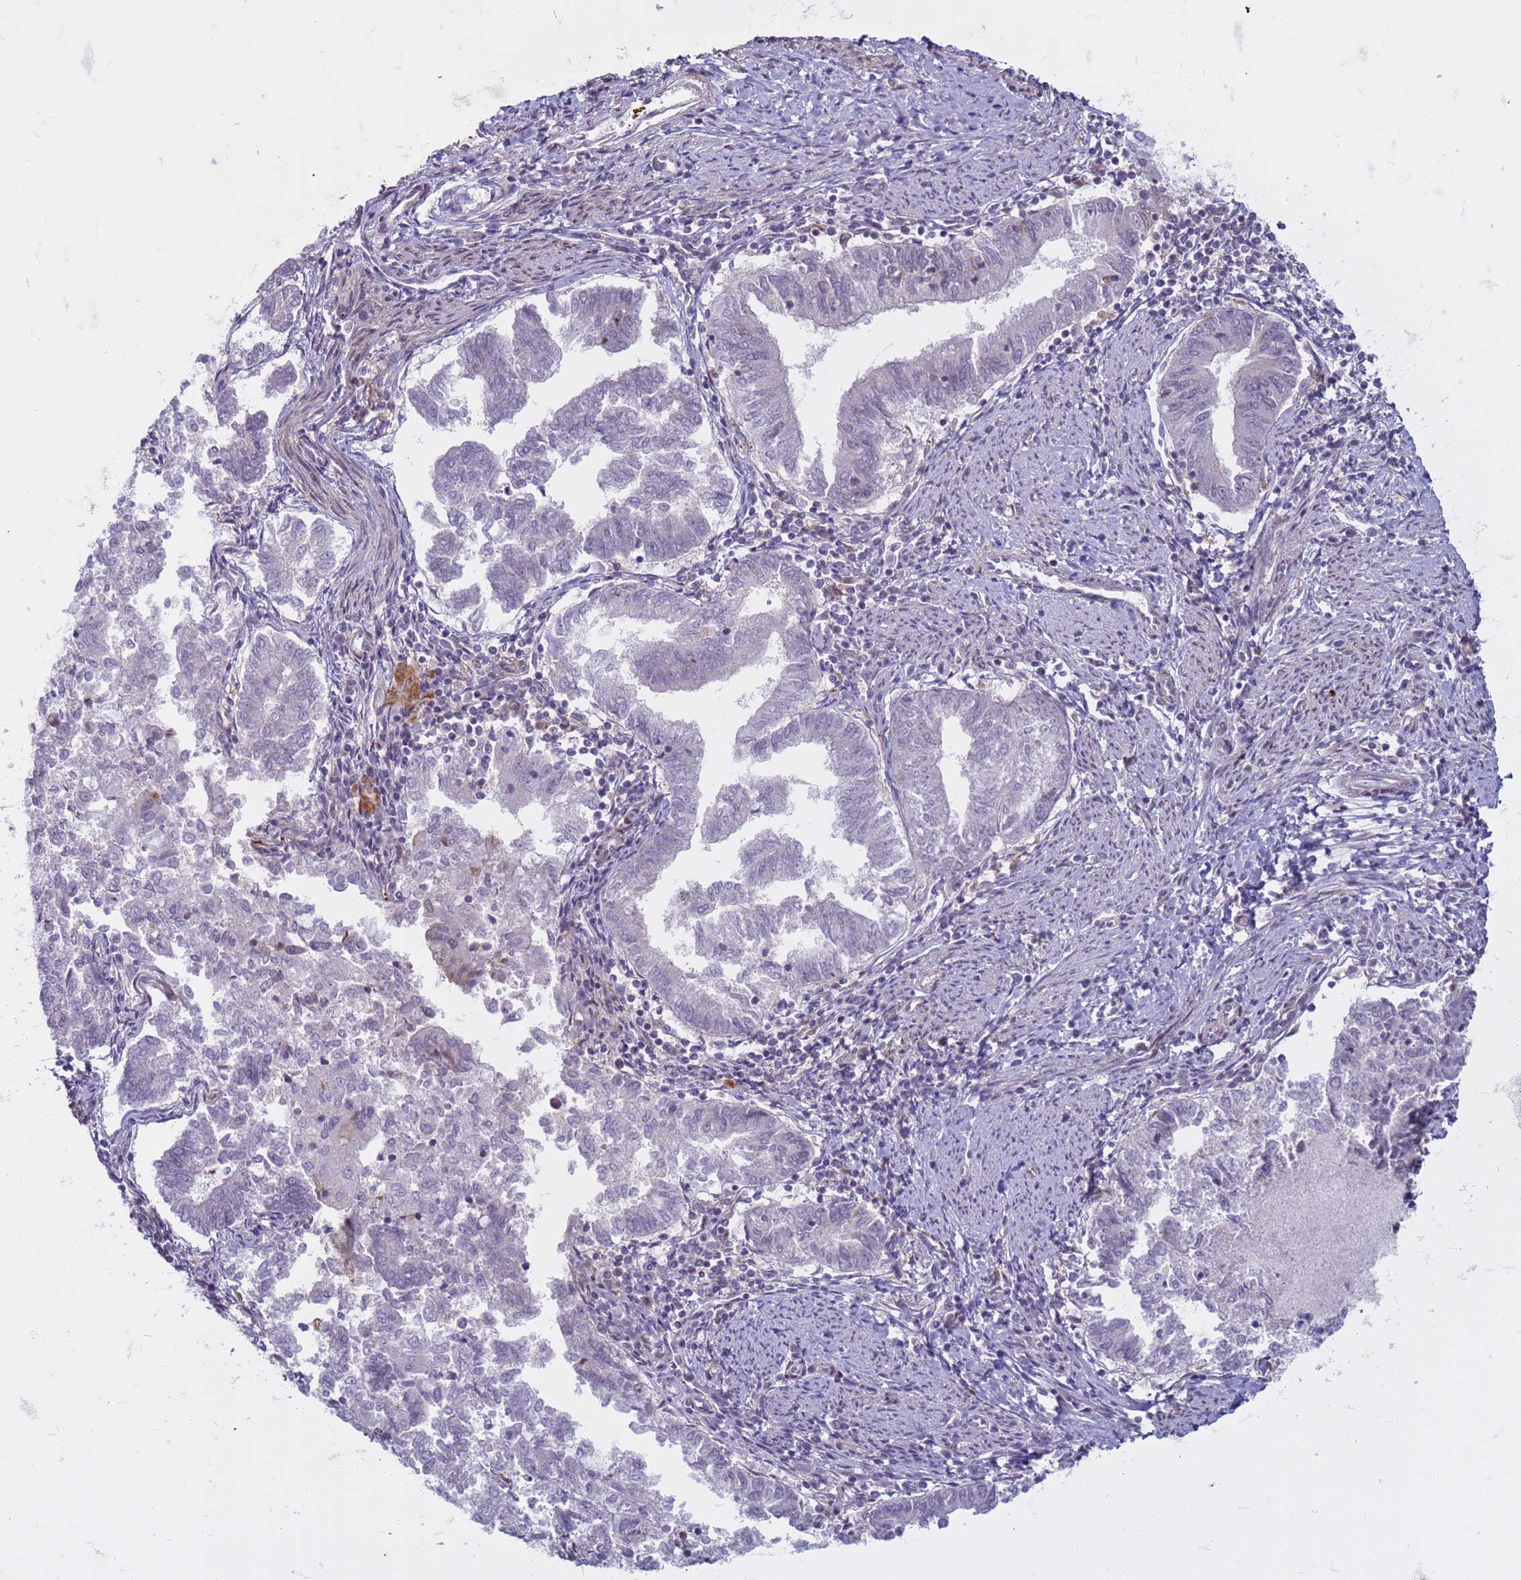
{"staining": {"intensity": "negative", "quantity": "none", "location": "none"}, "tissue": "endometrial cancer", "cell_type": "Tumor cells", "image_type": "cancer", "snomed": [{"axis": "morphology", "description": "Adenocarcinoma, NOS"}, {"axis": "topography", "description": "Endometrium"}], "caption": "IHC micrograph of endometrial cancer (adenocarcinoma) stained for a protein (brown), which reveals no expression in tumor cells. (Stains: DAB immunohistochemistry (IHC) with hematoxylin counter stain, Microscopy: brightfield microscopy at high magnification).", "gene": "SLC15A3", "patient": {"sex": "female", "age": 79}}